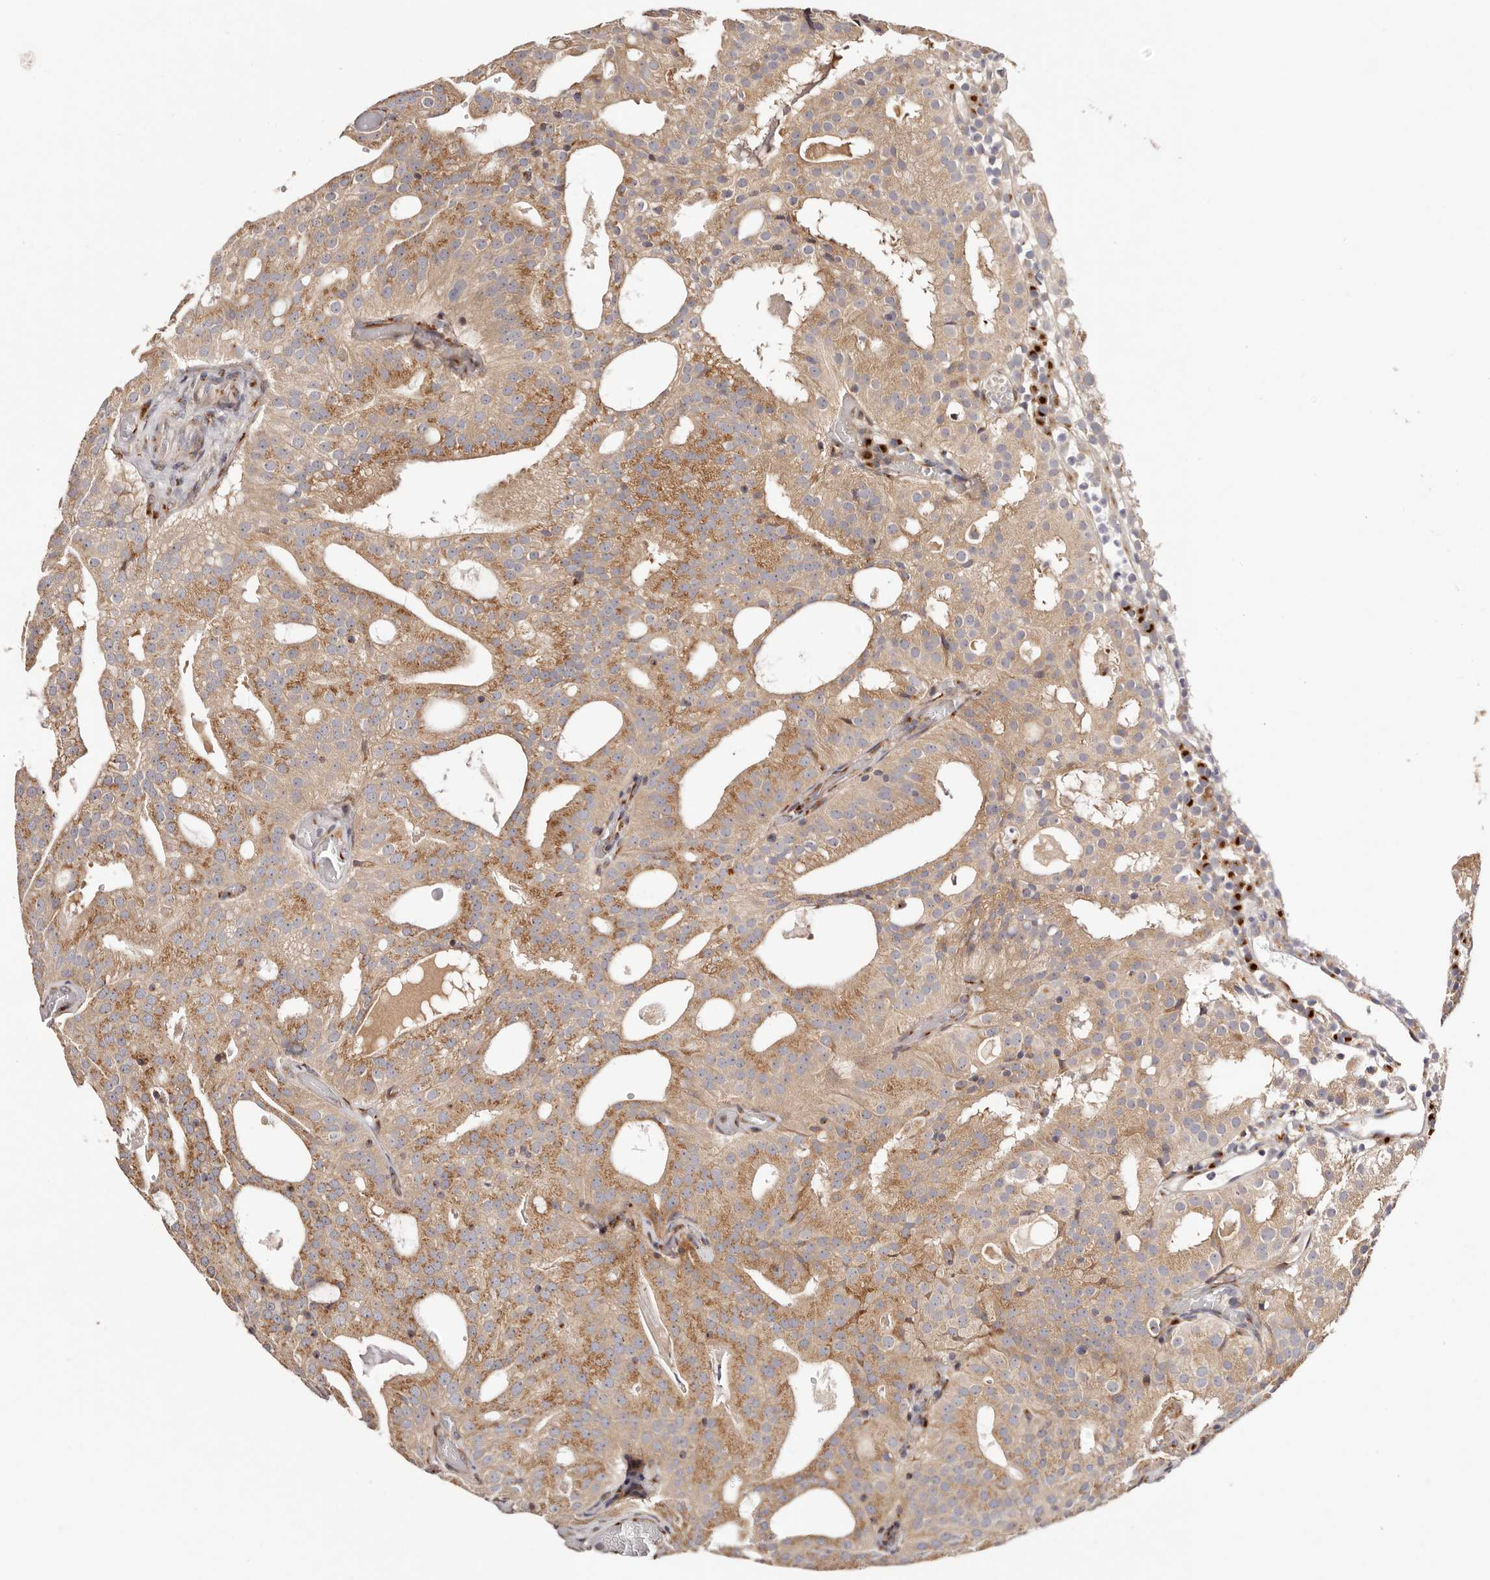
{"staining": {"intensity": "moderate", "quantity": ">75%", "location": "cytoplasmic/membranous"}, "tissue": "prostate cancer", "cell_type": "Tumor cells", "image_type": "cancer", "snomed": [{"axis": "morphology", "description": "Adenocarcinoma, Medium grade"}, {"axis": "topography", "description": "Prostate"}], "caption": "The image exhibits staining of prostate cancer, revealing moderate cytoplasmic/membranous protein expression (brown color) within tumor cells.", "gene": "MAPK6", "patient": {"sex": "male", "age": 88}}